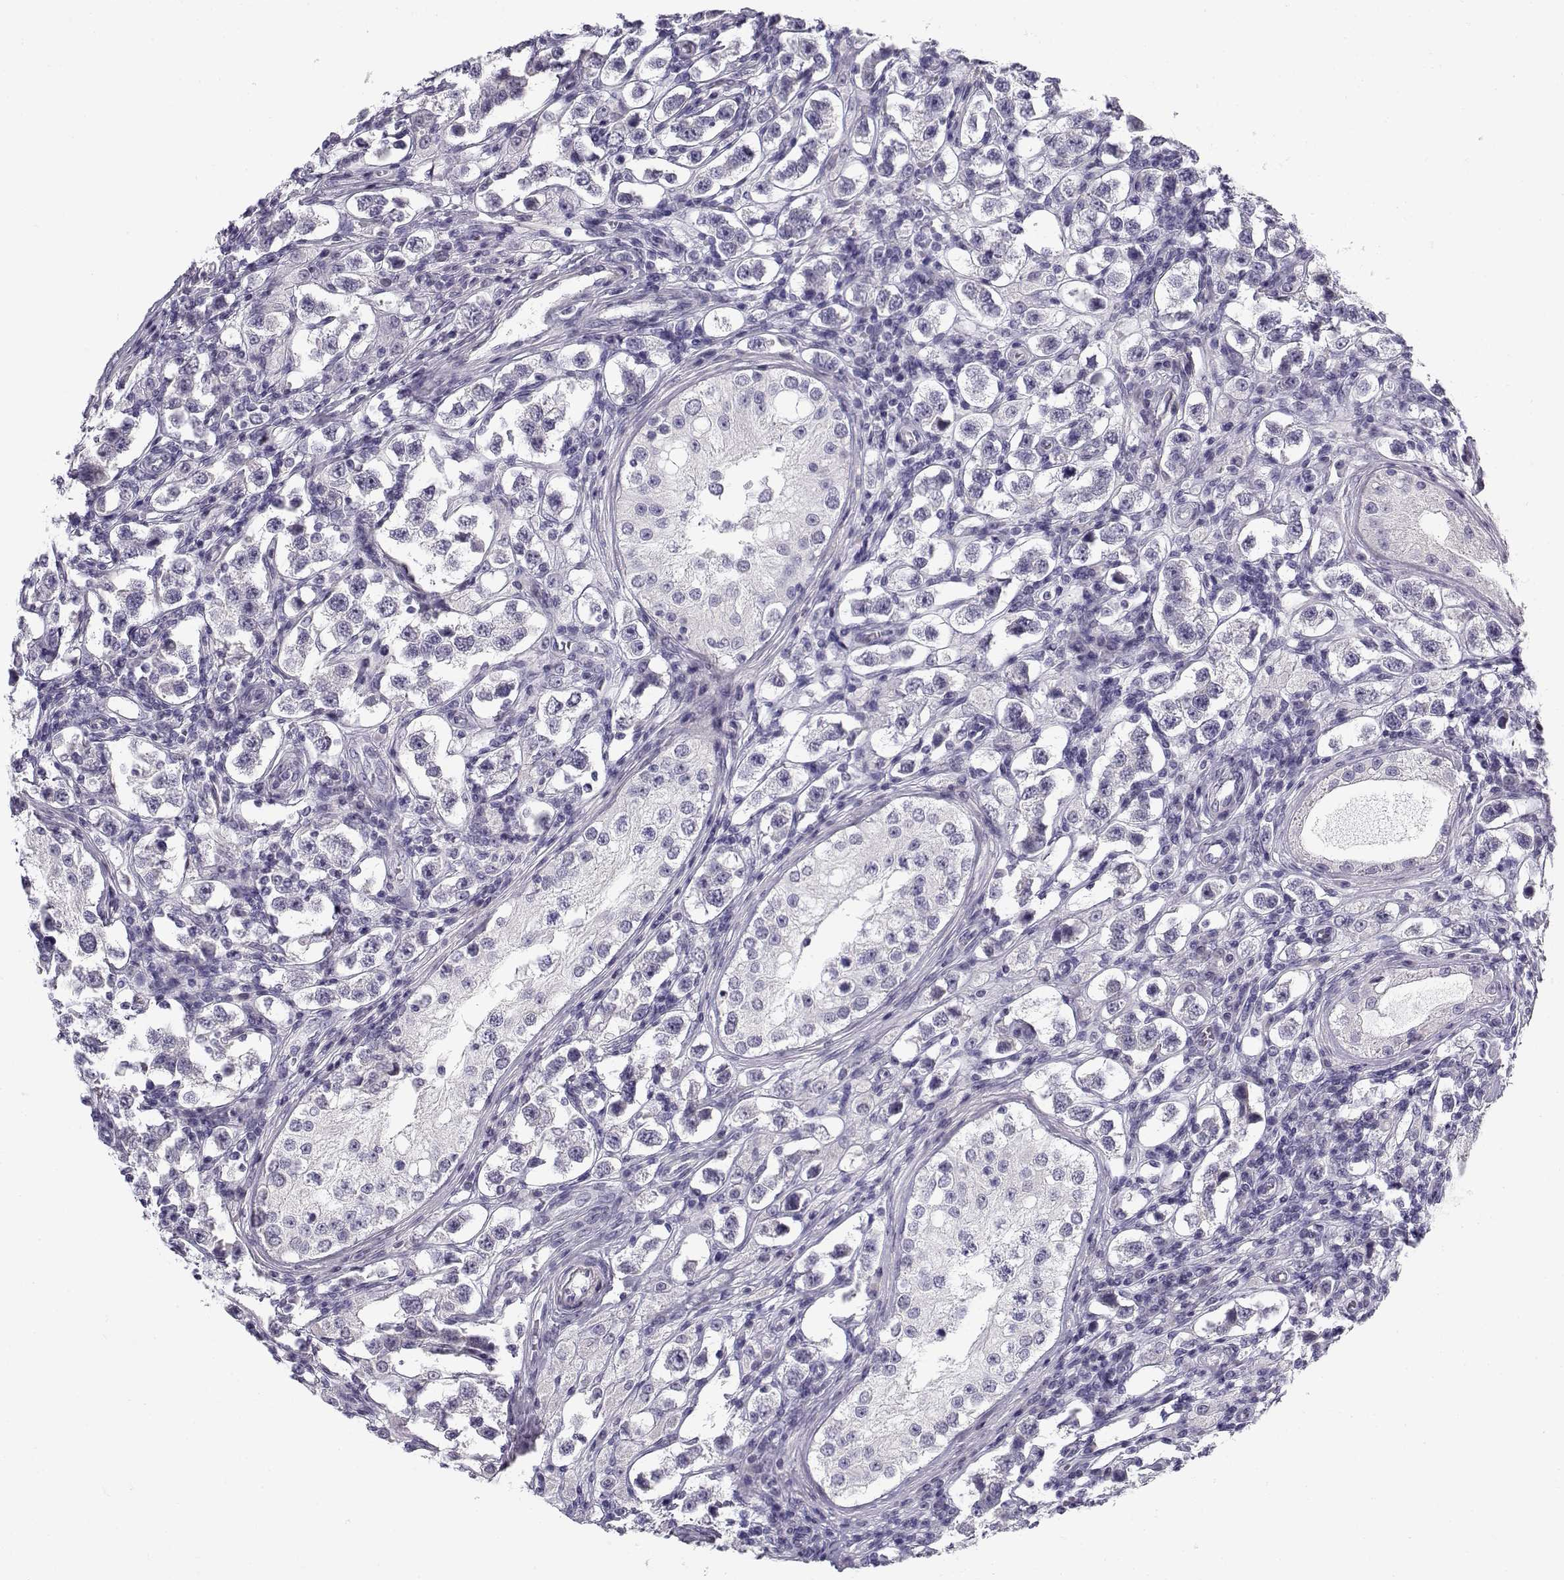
{"staining": {"intensity": "negative", "quantity": "none", "location": "none"}, "tissue": "testis cancer", "cell_type": "Tumor cells", "image_type": "cancer", "snomed": [{"axis": "morphology", "description": "Seminoma, NOS"}, {"axis": "topography", "description": "Testis"}], "caption": "DAB immunohistochemical staining of human testis cancer shows no significant positivity in tumor cells. (Stains: DAB (3,3'-diaminobenzidine) IHC with hematoxylin counter stain, Microscopy: brightfield microscopy at high magnification).", "gene": "CREB3L3", "patient": {"sex": "male", "age": 37}}